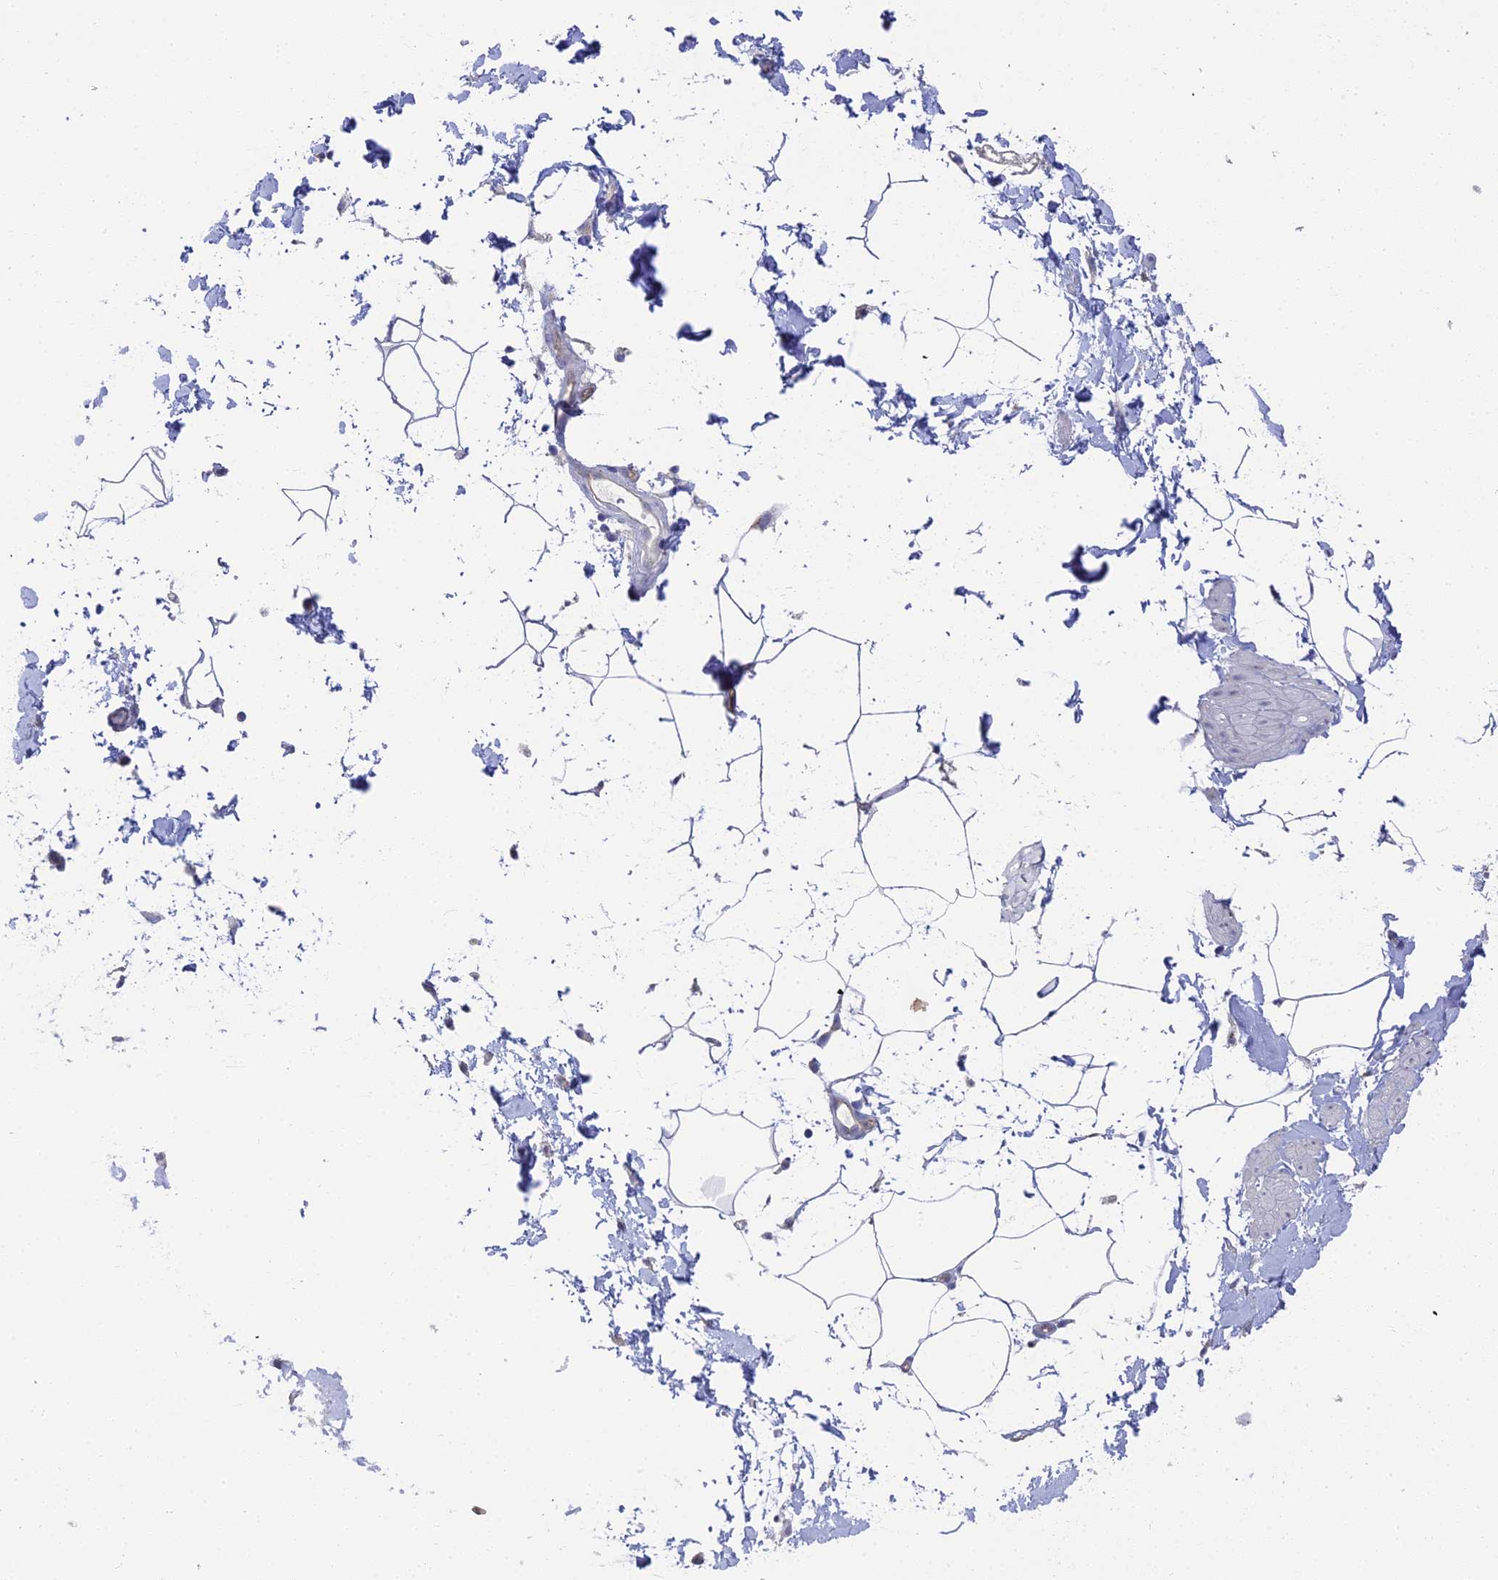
{"staining": {"intensity": "negative", "quantity": "none", "location": "none"}, "tissue": "adipose tissue", "cell_type": "Adipocytes", "image_type": "normal", "snomed": [{"axis": "morphology", "description": "Normal tissue, NOS"}, {"axis": "topography", "description": "Soft tissue"}, {"axis": "topography", "description": "Adipose tissue"}, {"axis": "topography", "description": "Vascular tissue"}, {"axis": "topography", "description": "Peripheral nerve tissue"}], "caption": "A high-resolution micrograph shows immunohistochemistry staining of normal adipose tissue, which displays no significant positivity in adipocytes. The staining is performed using DAB brown chromogen with nuclei counter-stained in using hematoxylin.", "gene": "RDX", "patient": {"sex": "male", "age": 74}}